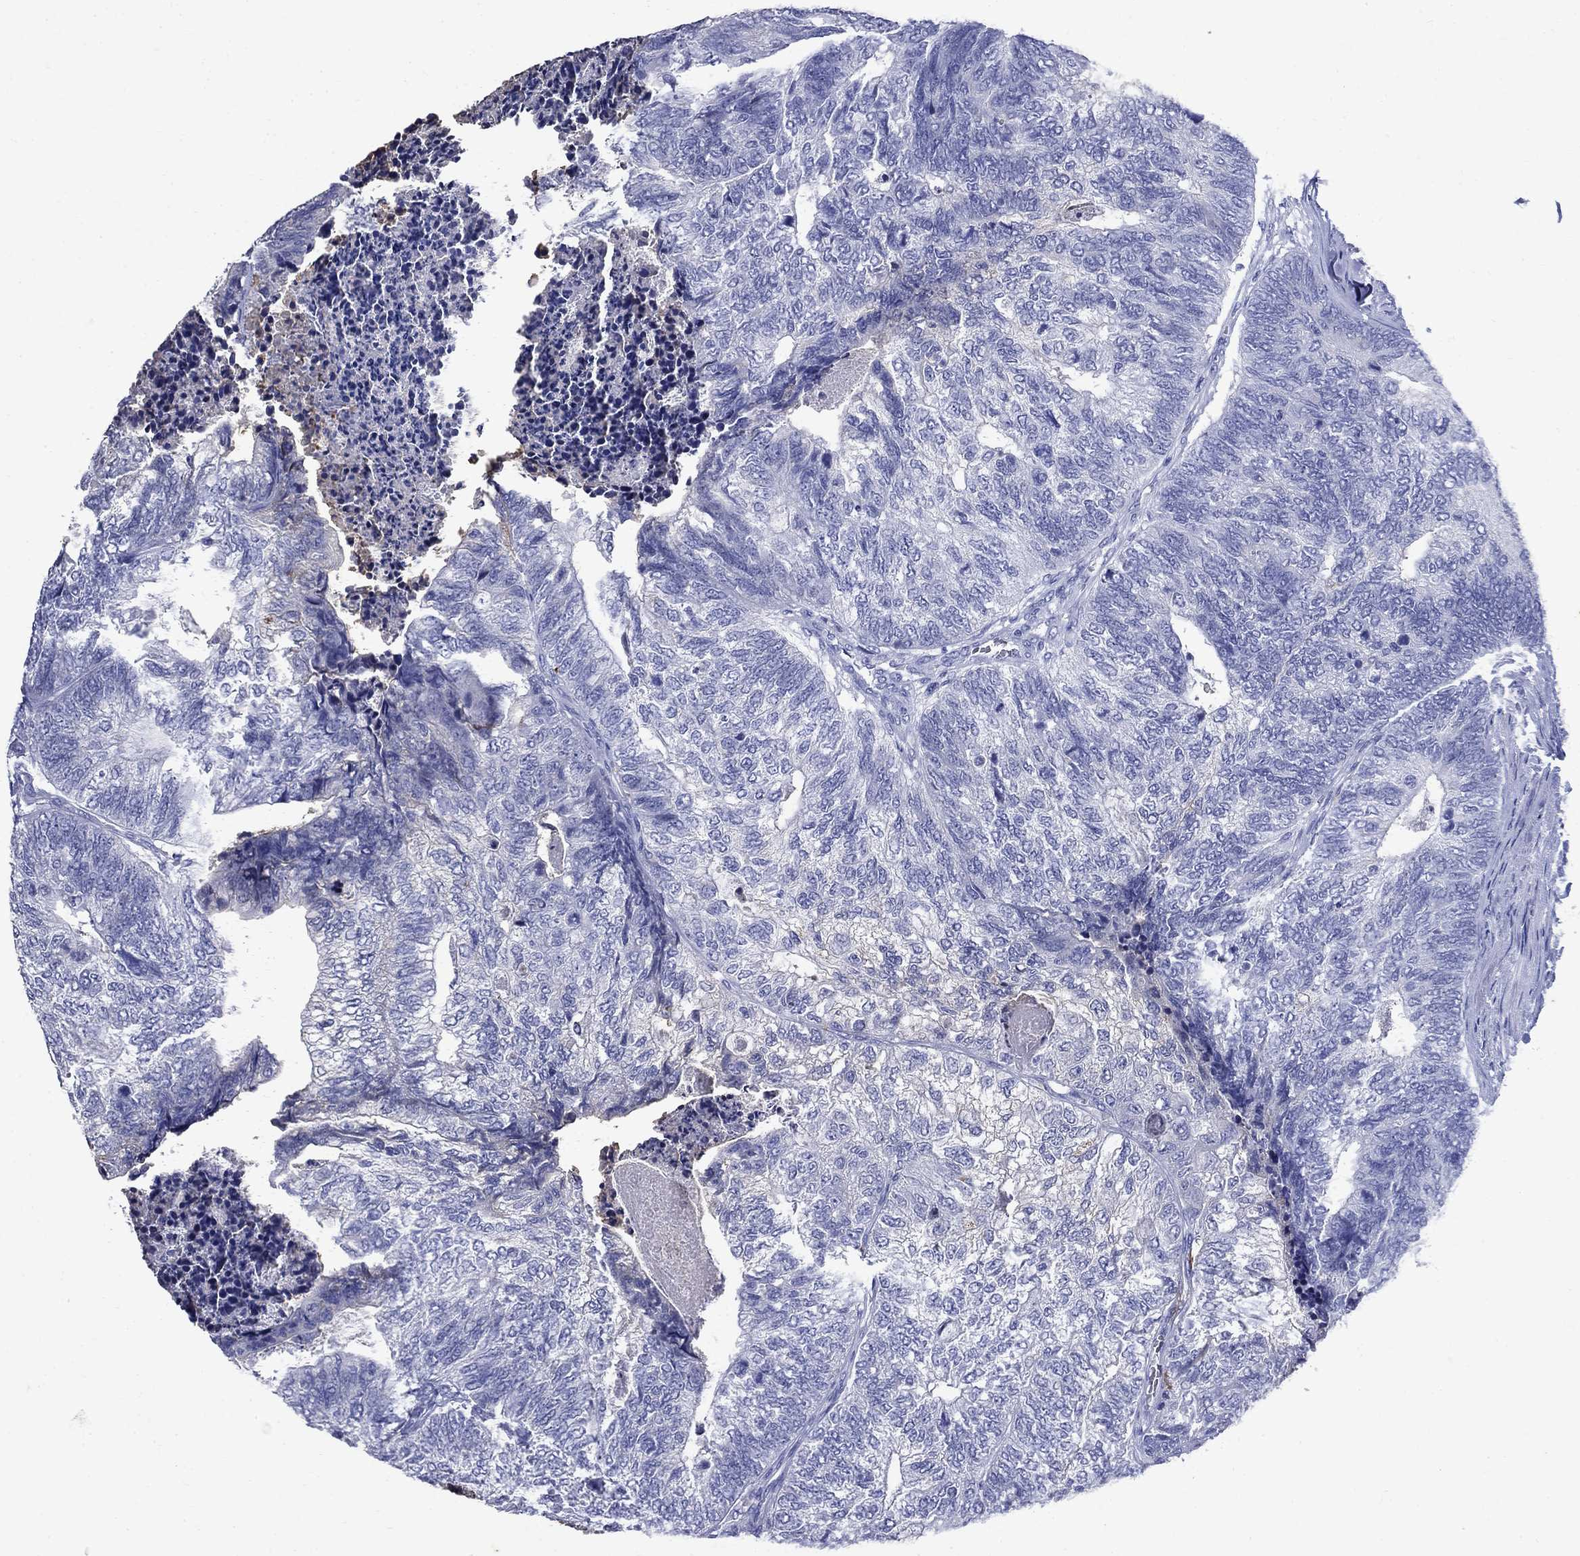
{"staining": {"intensity": "negative", "quantity": "none", "location": "none"}, "tissue": "colorectal cancer", "cell_type": "Tumor cells", "image_type": "cancer", "snomed": [{"axis": "morphology", "description": "Adenocarcinoma, NOS"}, {"axis": "topography", "description": "Colon"}], "caption": "This is an immunohistochemistry histopathology image of human adenocarcinoma (colorectal). There is no positivity in tumor cells.", "gene": "CD1A", "patient": {"sex": "female", "age": 67}}